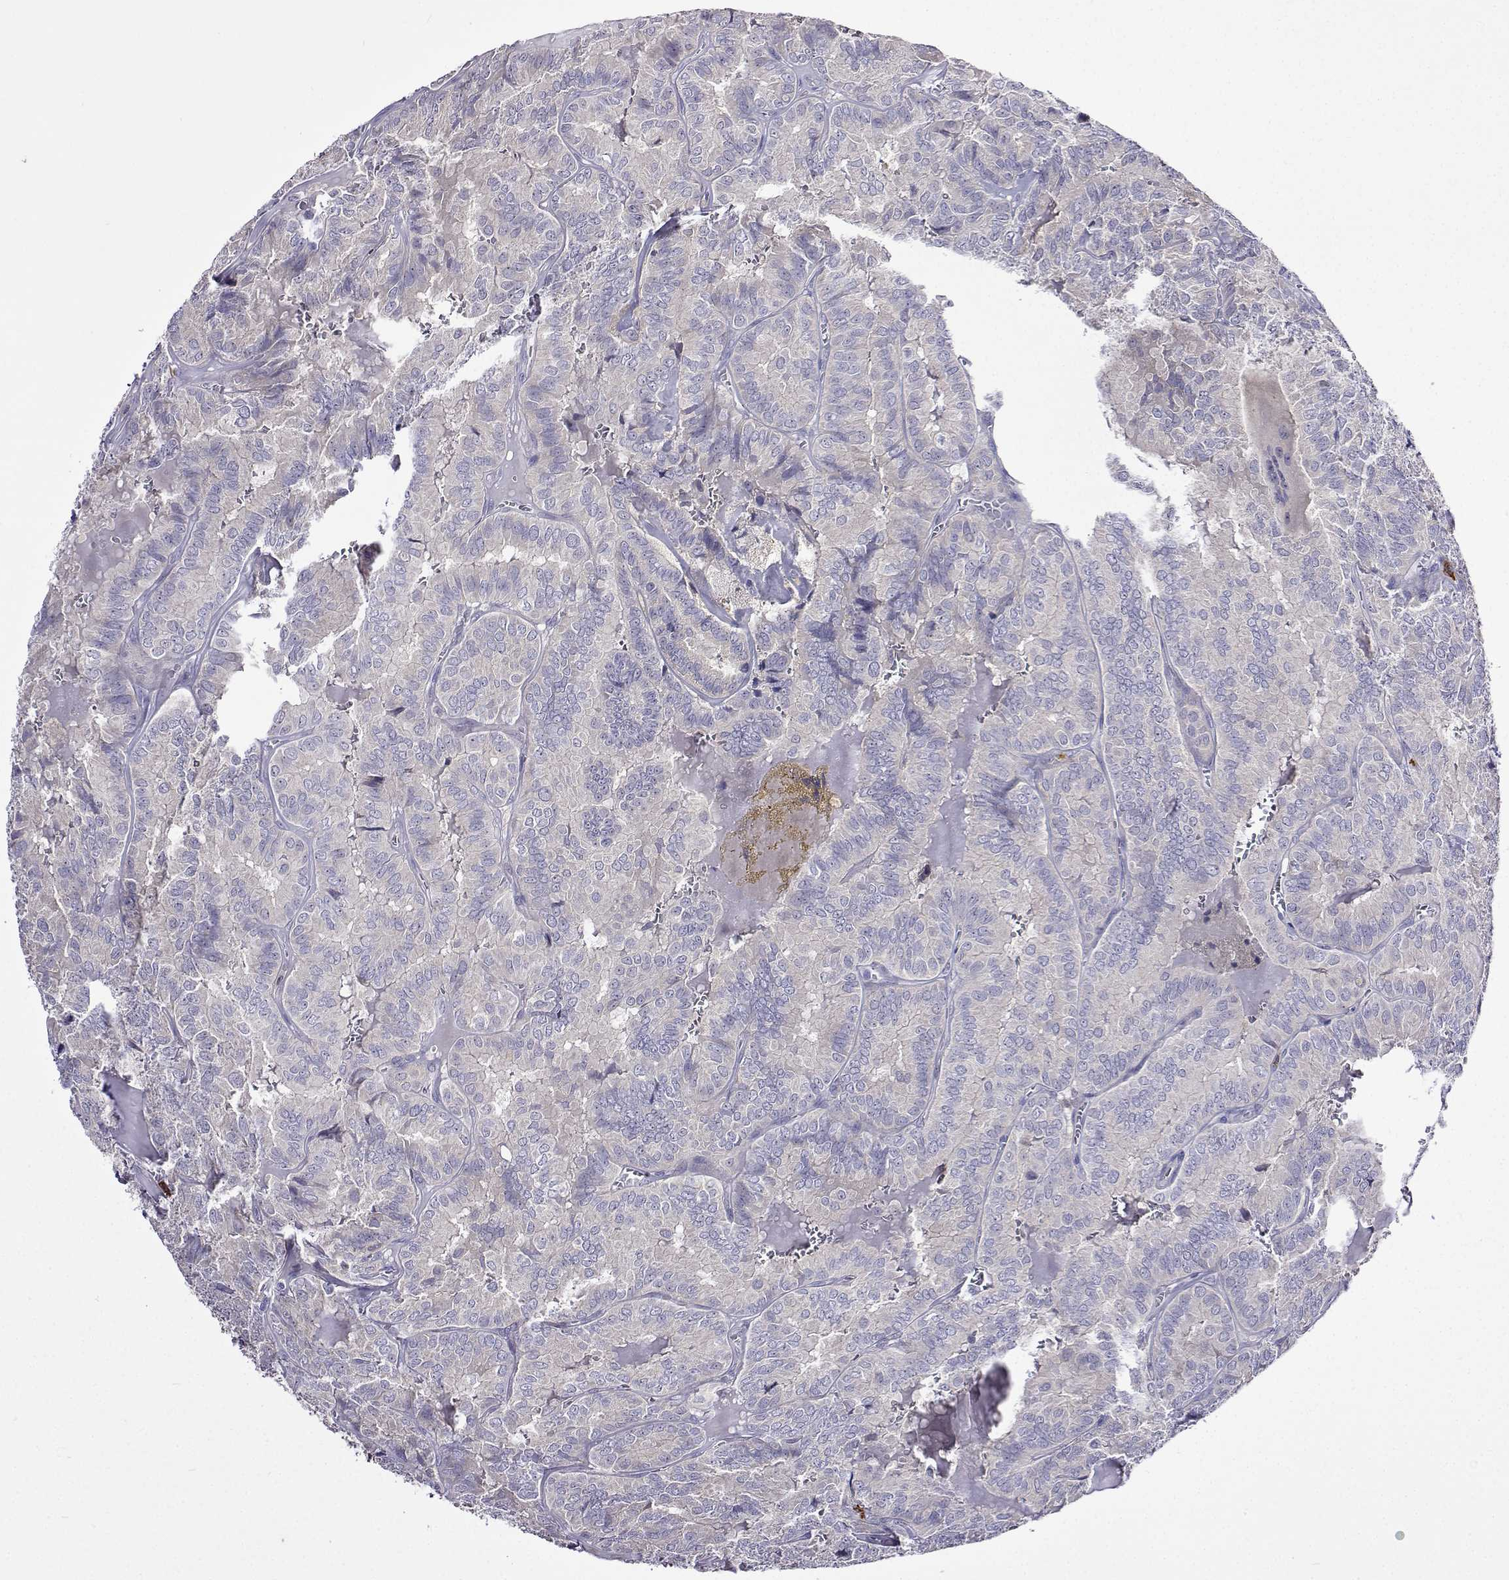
{"staining": {"intensity": "negative", "quantity": "none", "location": "none"}, "tissue": "thyroid cancer", "cell_type": "Tumor cells", "image_type": "cancer", "snomed": [{"axis": "morphology", "description": "Papillary adenocarcinoma, NOS"}, {"axis": "topography", "description": "Thyroid gland"}], "caption": "The image shows no staining of tumor cells in papillary adenocarcinoma (thyroid). (IHC, brightfield microscopy, high magnification).", "gene": "SULT2A1", "patient": {"sex": "female", "age": 75}}